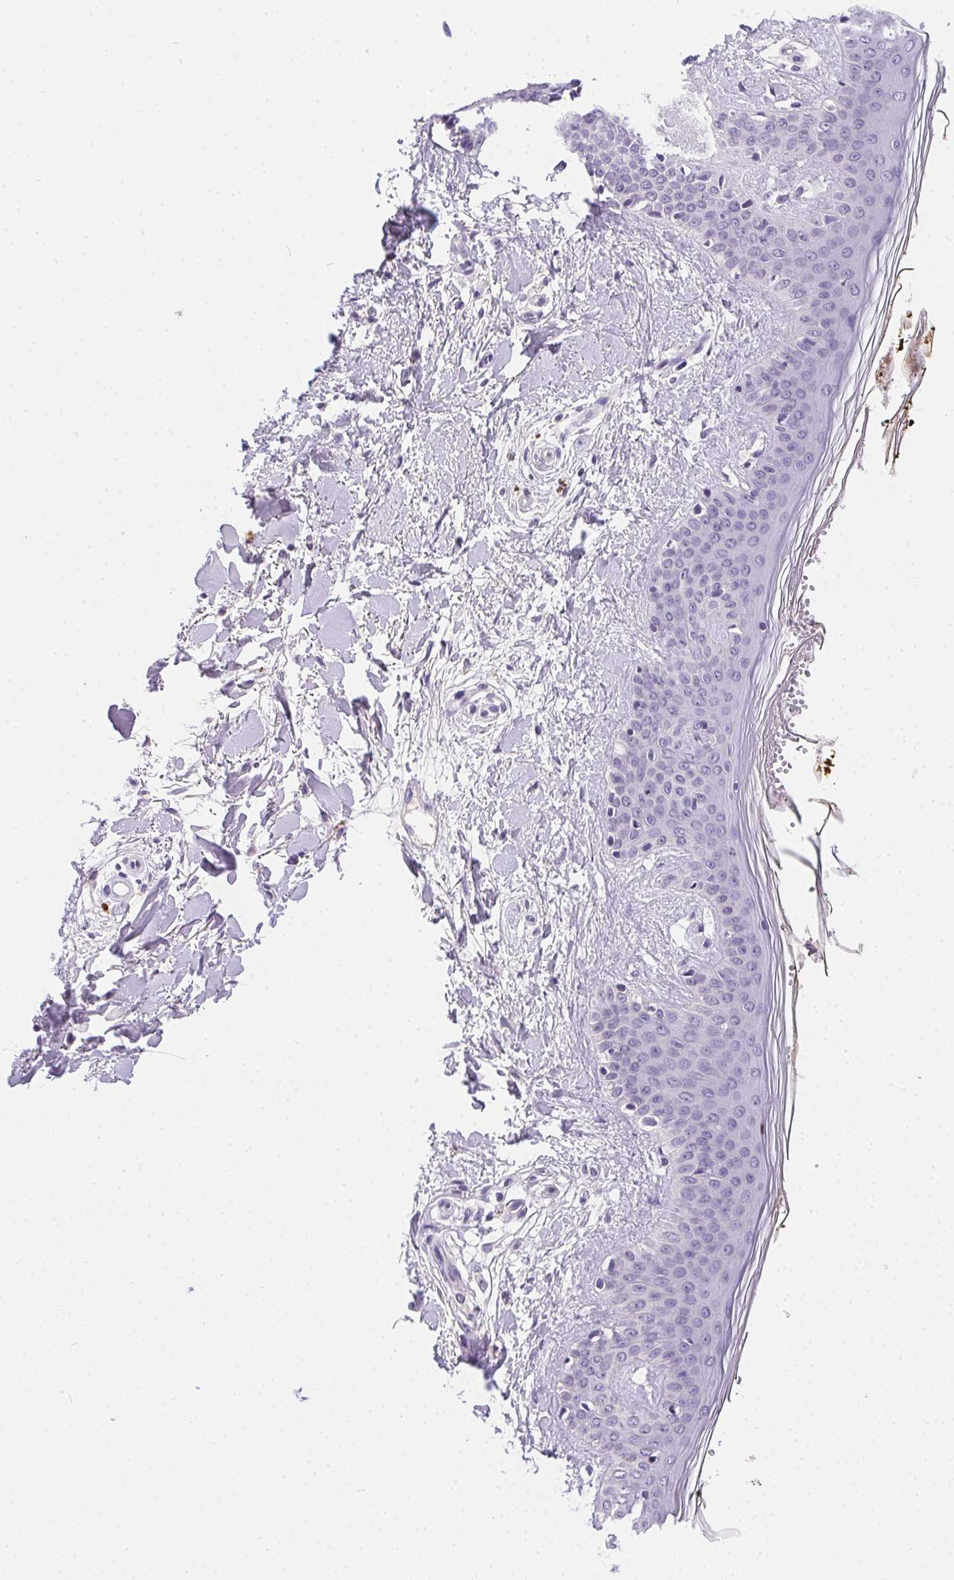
{"staining": {"intensity": "negative", "quantity": "none", "location": "none"}, "tissue": "skin", "cell_type": "Fibroblasts", "image_type": "normal", "snomed": [{"axis": "morphology", "description": "Normal tissue, NOS"}, {"axis": "topography", "description": "Skin"}], "caption": "DAB (3,3'-diaminobenzidine) immunohistochemical staining of normal skin shows no significant expression in fibroblasts. (DAB (3,3'-diaminobenzidine) immunohistochemistry (IHC) with hematoxylin counter stain).", "gene": "SSTR4", "patient": {"sex": "female", "age": 34}}